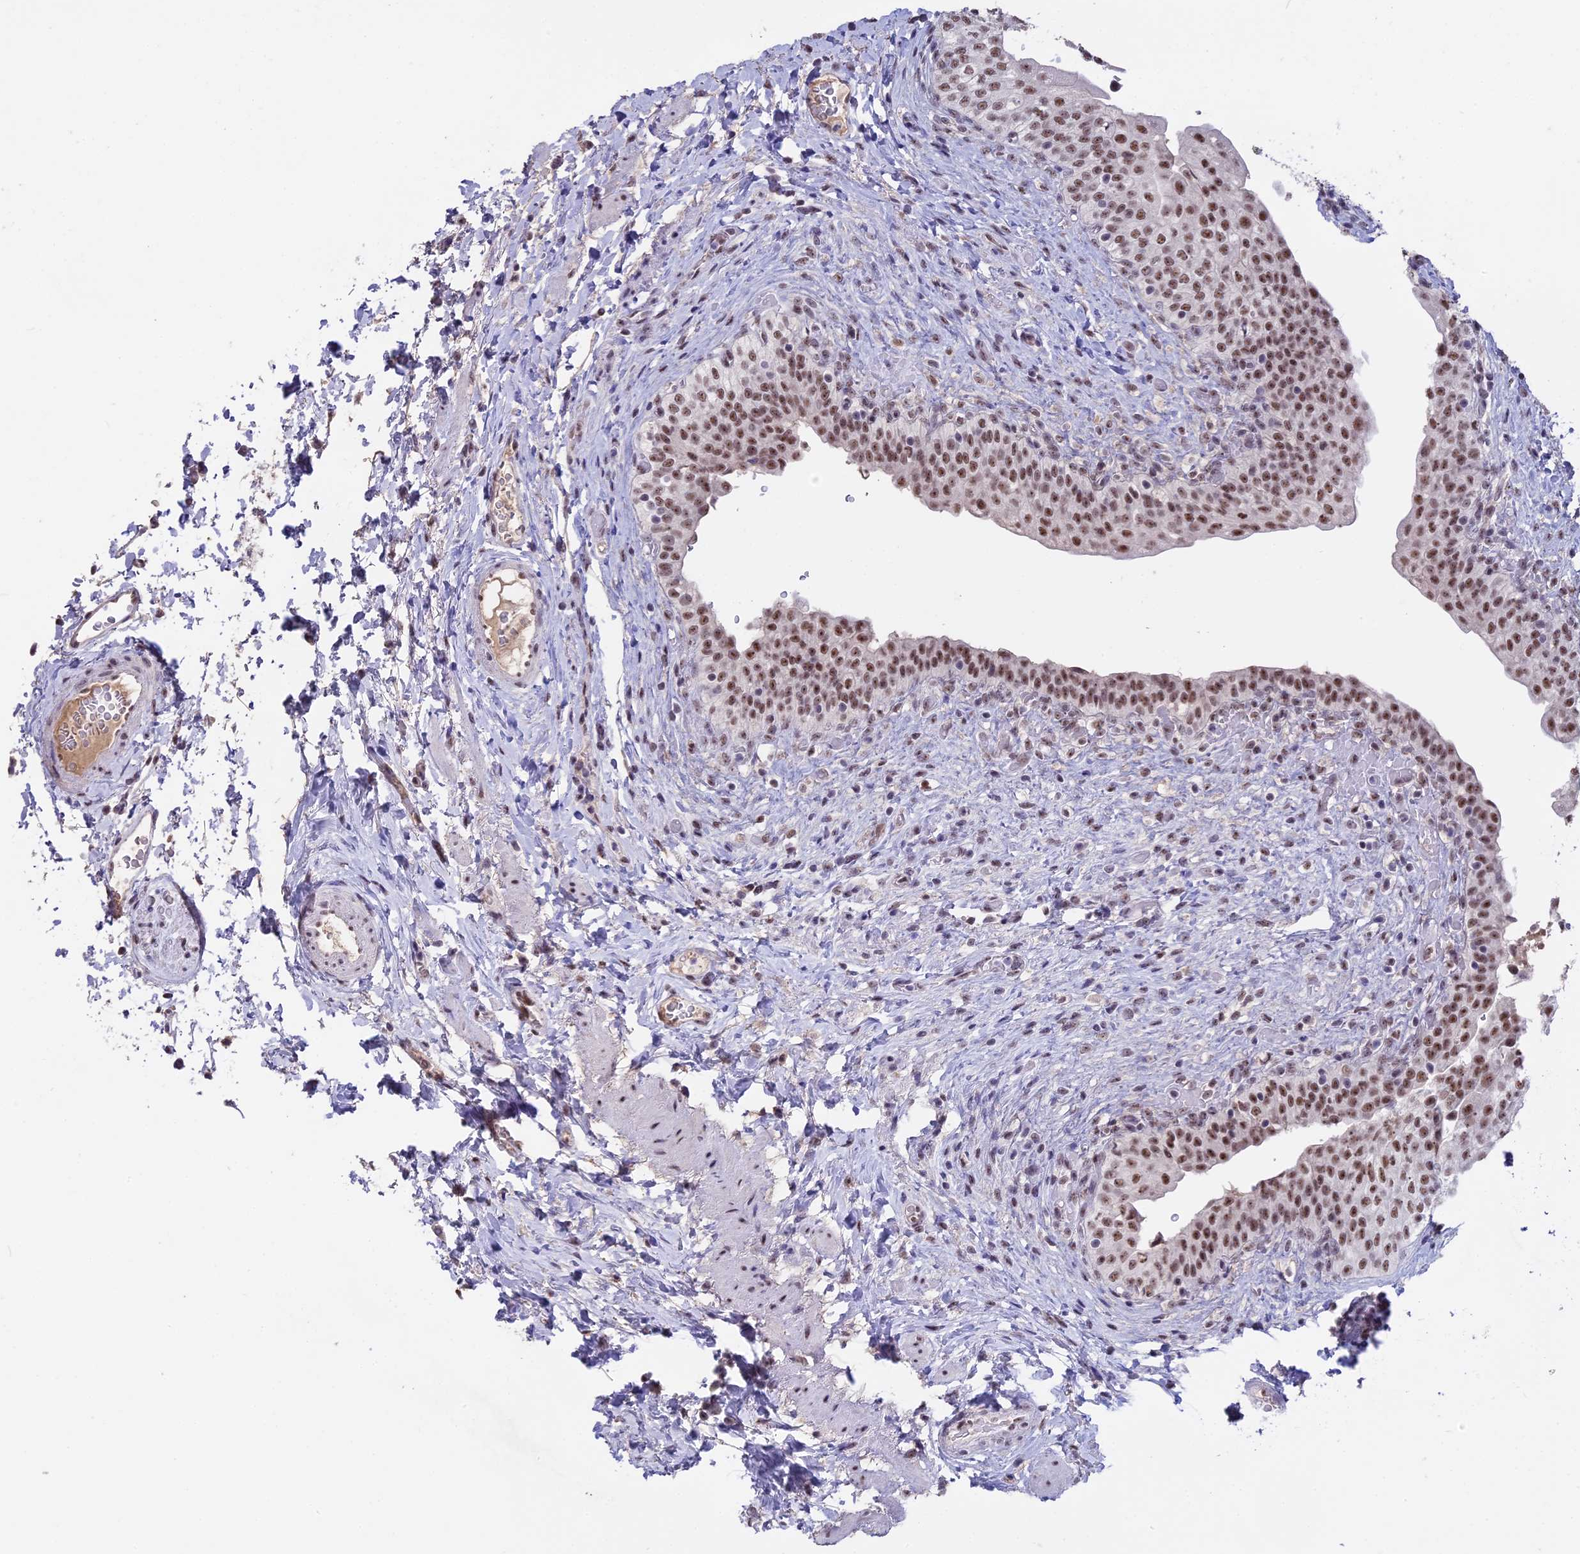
{"staining": {"intensity": "moderate", "quantity": ">75%", "location": "nuclear"}, "tissue": "urinary bladder", "cell_type": "Urothelial cells", "image_type": "normal", "snomed": [{"axis": "morphology", "description": "Normal tissue, NOS"}, {"axis": "topography", "description": "Urinary bladder"}], "caption": "Immunohistochemical staining of unremarkable urinary bladder demonstrates moderate nuclear protein expression in about >75% of urothelial cells.", "gene": "SETD2", "patient": {"sex": "male", "age": 69}}